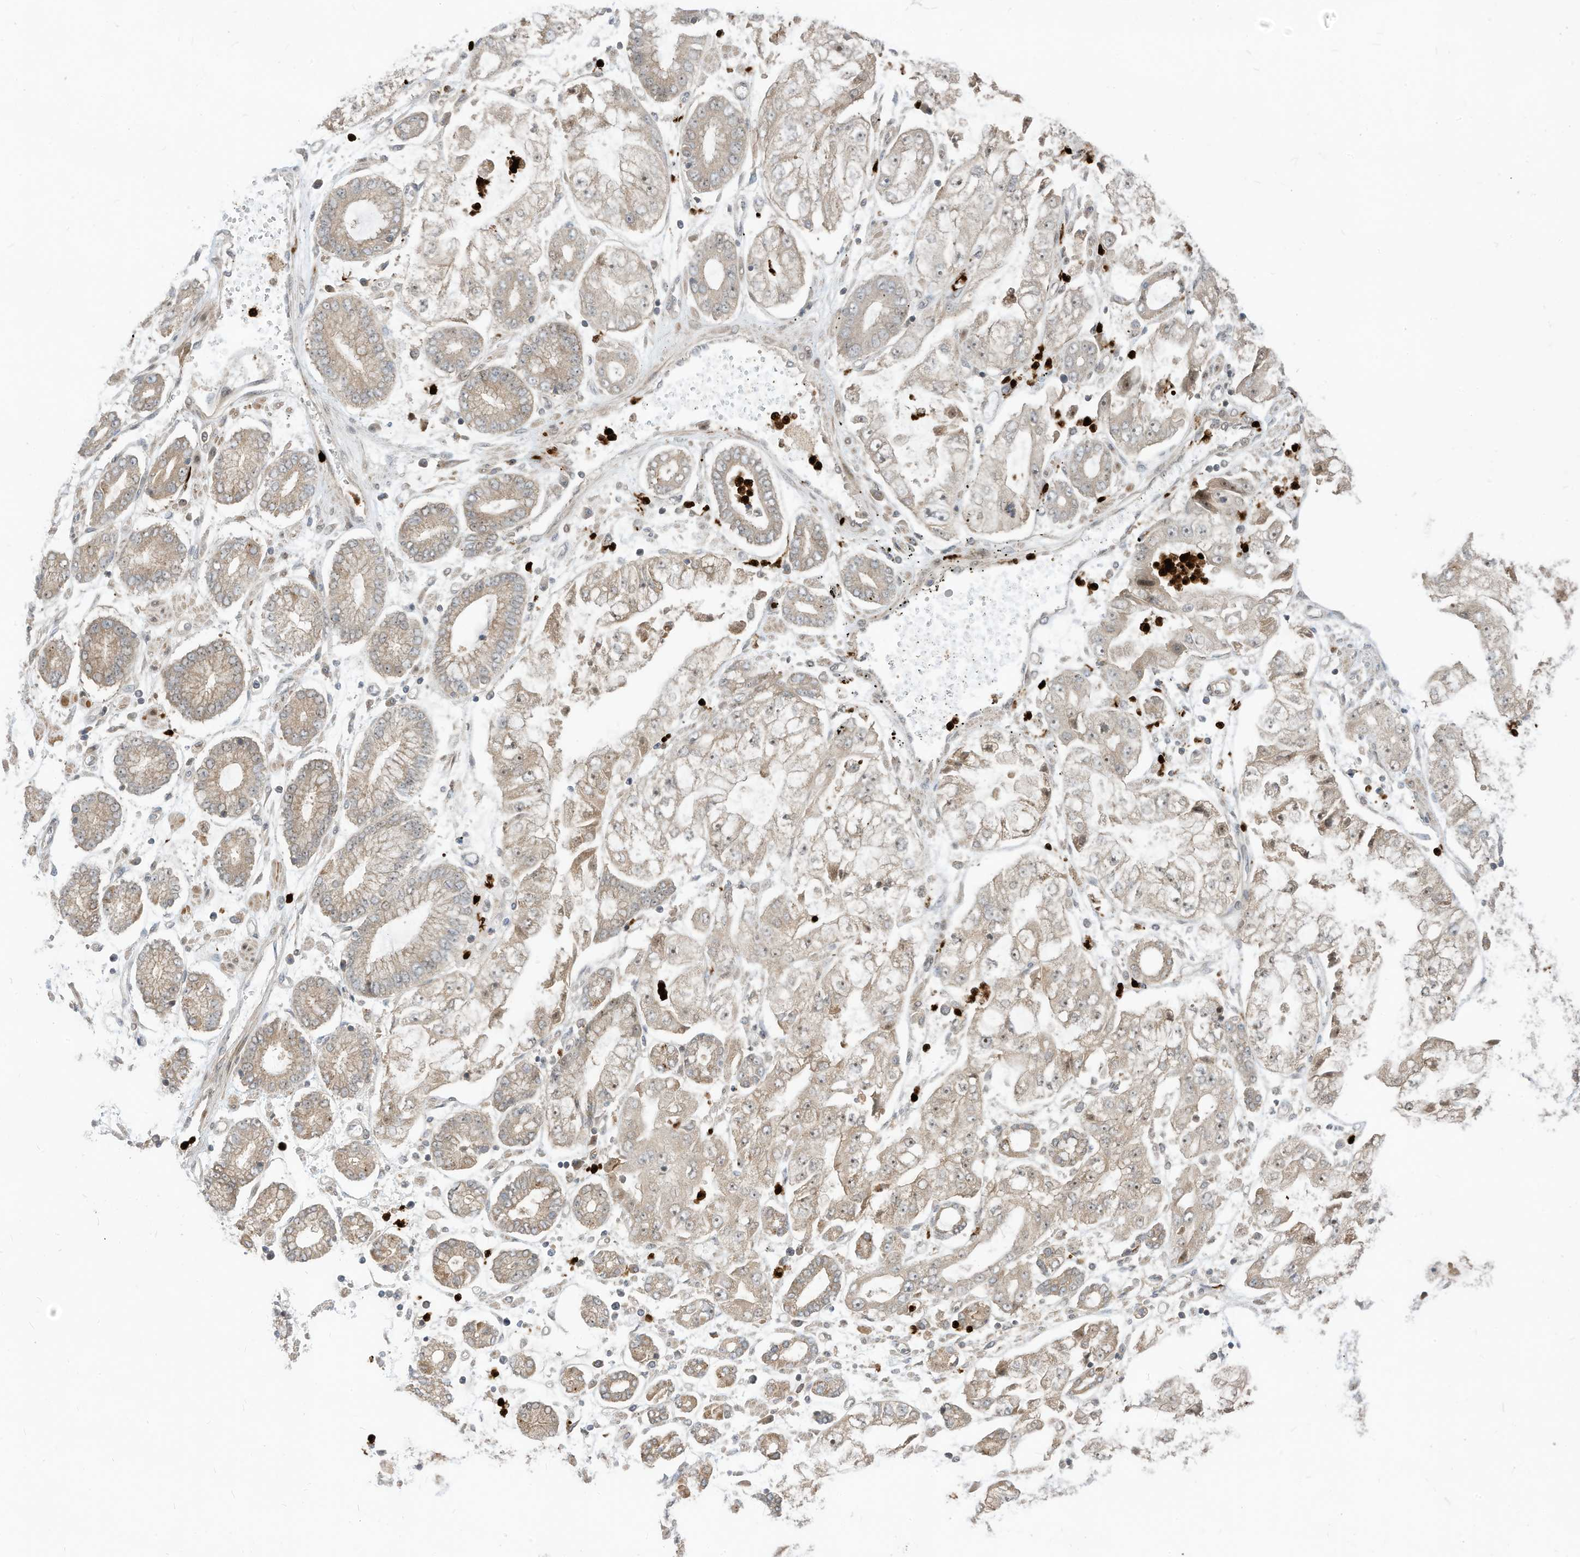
{"staining": {"intensity": "weak", "quantity": "25%-75%", "location": "cytoplasmic/membranous"}, "tissue": "stomach cancer", "cell_type": "Tumor cells", "image_type": "cancer", "snomed": [{"axis": "morphology", "description": "Adenocarcinoma, NOS"}, {"axis": "topography", "description": "Stomach"}], "caption": "Brown immunohistochemical staining in human stomach cancer (adenocarcinoma) reveals weak cytoplasmic/membranous staining in about 25%-75% of tumor cells. (IHC, brightfield microscopy, high magnification).", "gene": "CNKSR1", "patient": {"sex": "male", "age": 76}}